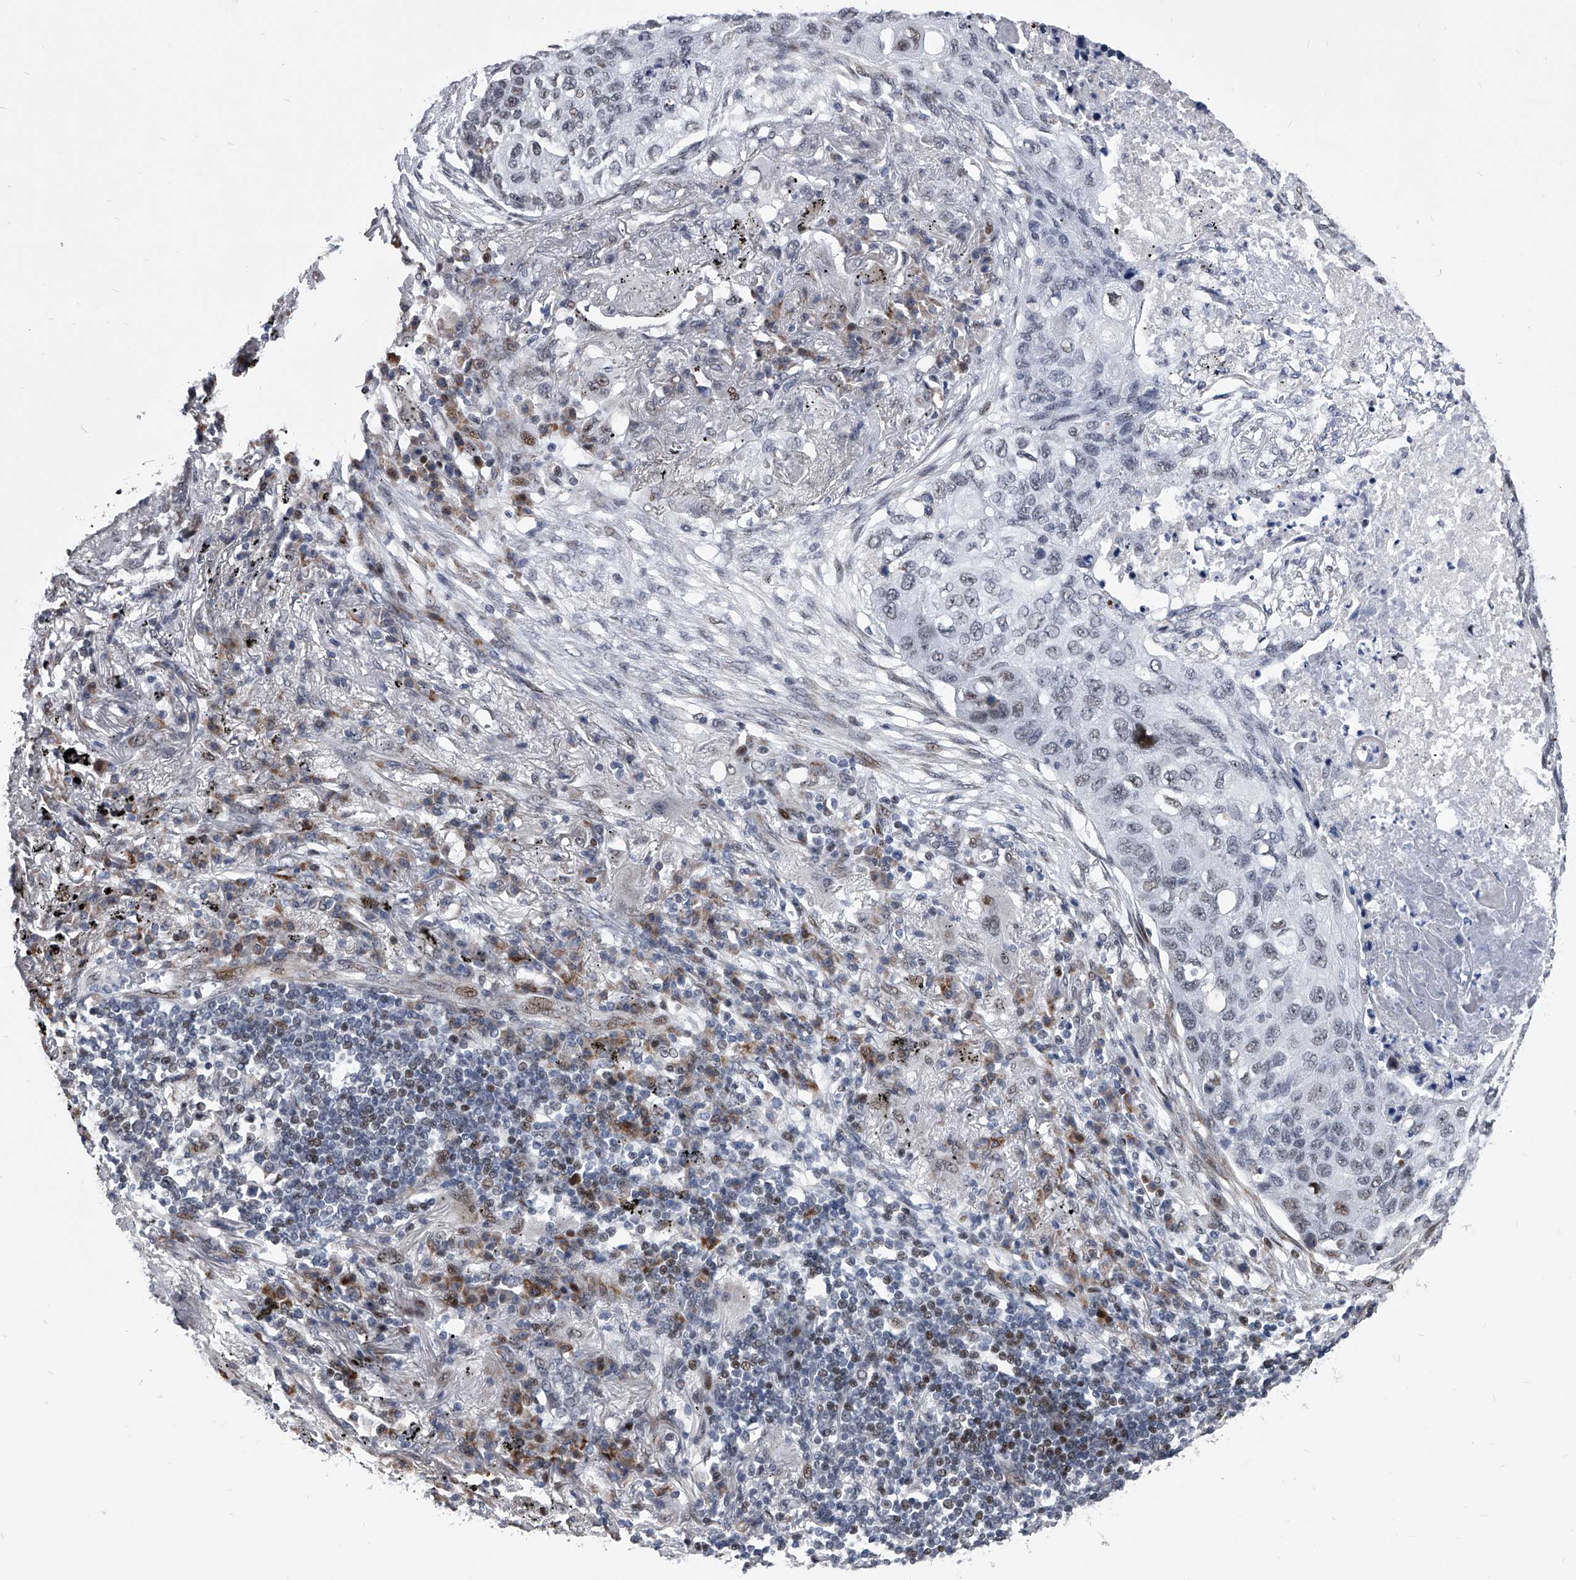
{"staining": {"intensity": "negative", "quantity": "none", "location": "none"}, "tissue": "lung cancer", "cell_type": "Tumor cells", "image_type": "cancer", "snomed": [{"axis": "morphology", "description": "Squamous cell carcinoma, NOS"}, {"axis": "topography", "description": "Lung"}], "caption": "An IHC image of lung cancer (squamous cell carcinoma) is shown. There is no staining in tumor cells of lung cancer (squamous cell carcinoma). (IHC, brightfield microscopy, high magnification).", "gene": "CMTR1", "patient": {"sex": "female", "age": 63}}